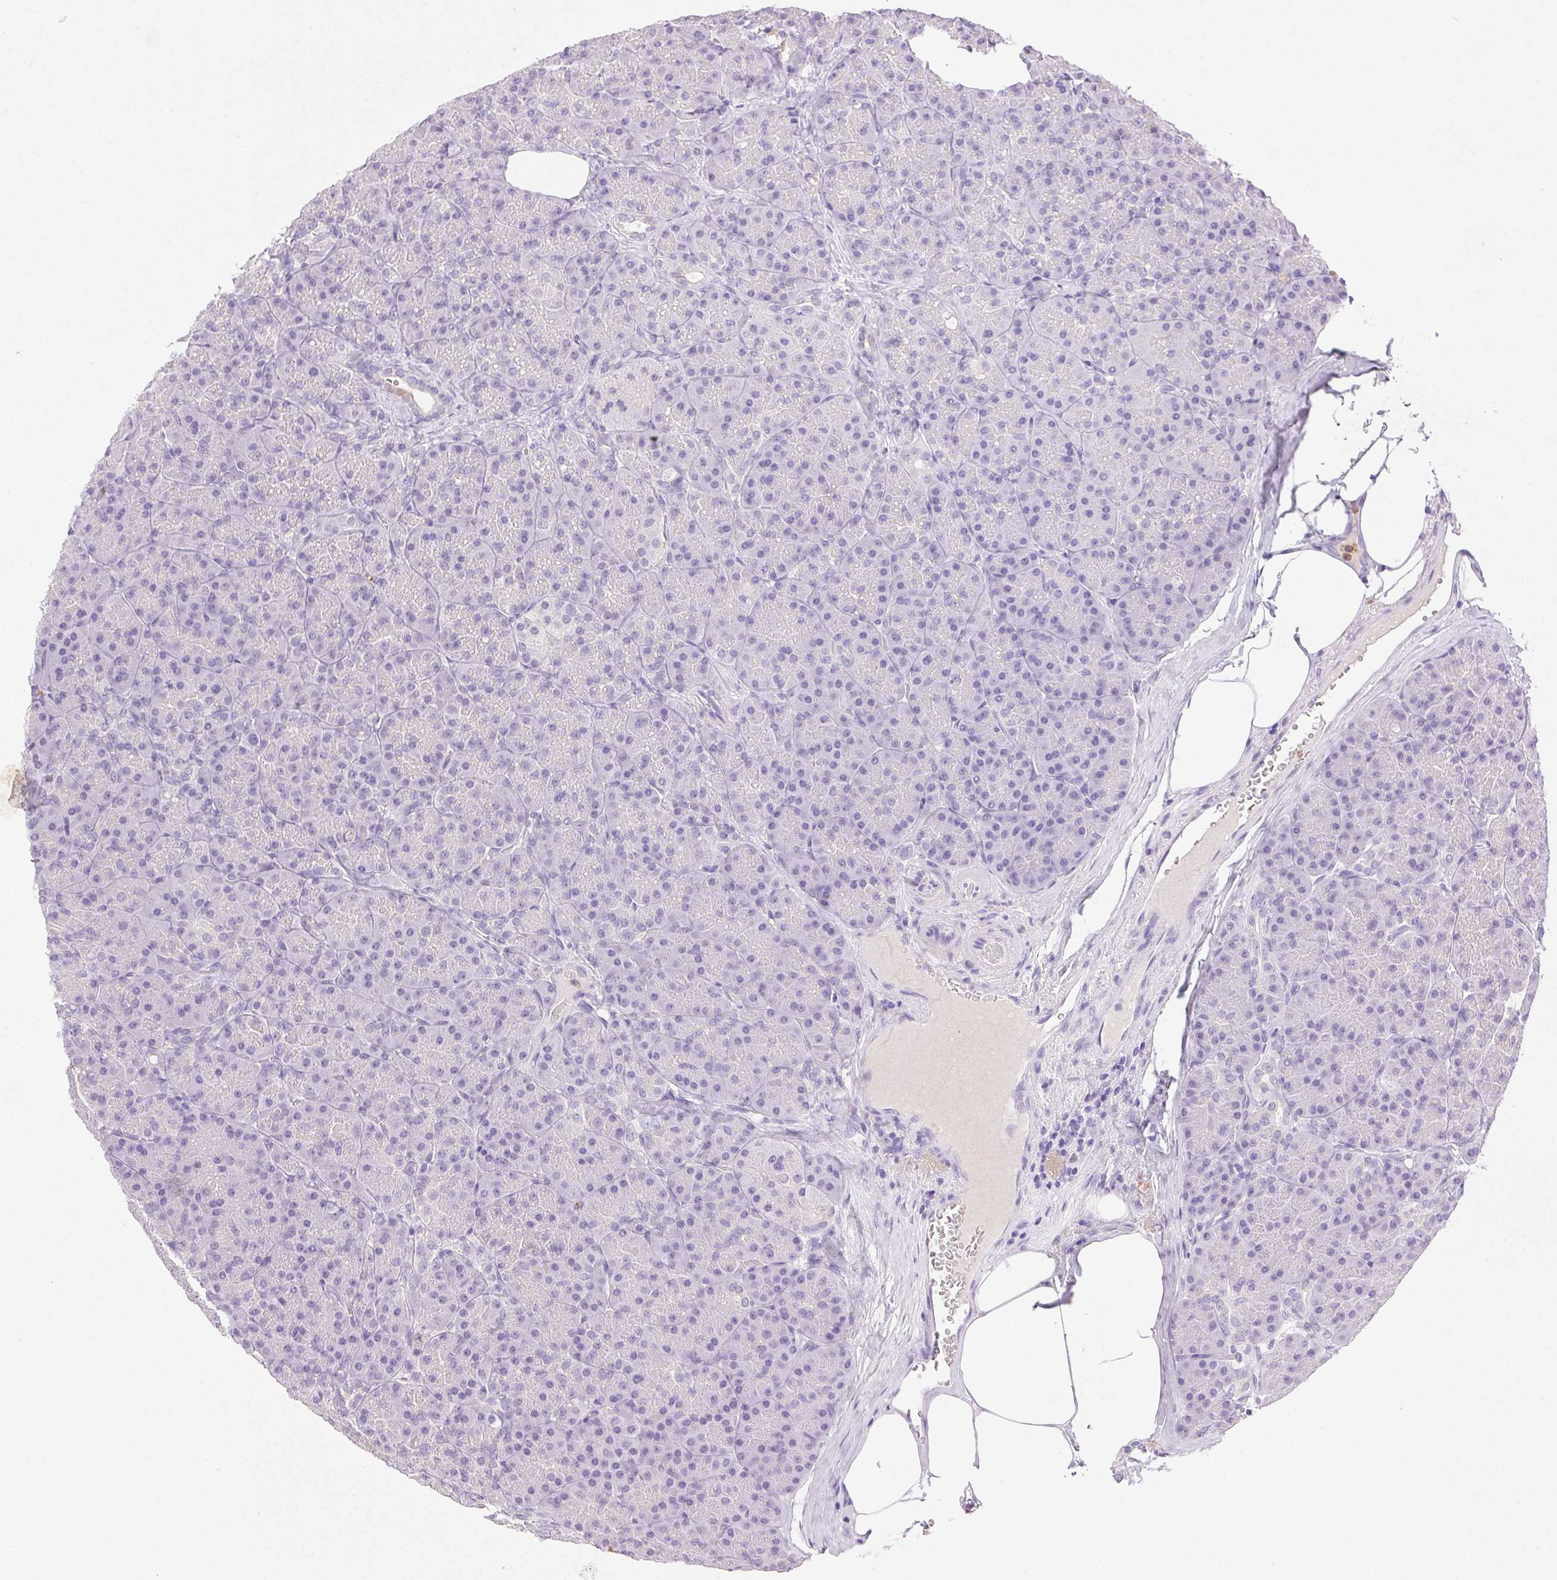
{"staining": {"intensity": "moderate", "quantity": "<25%", "location": "cytoplasmic/membranous"}, "tissue": "pancreas", "cell_type": "Exocrine glandular cells", "image_type": "normal", "snomed": [{"axis": "morphology", "description": "Normal tissue, NOS"}, {"axis": "topography", "description": "Pancreas"}], "caption": "Protein expression analysis of normal pancreas shows moderate cytoplasmic/membranous expression in approximately <25% of exocrine glandular cells. (brown staining indicates protein expression, while blue staining denotes nuclei).", "gene": "EMX2", "patient": {"sex": "male", "age": 57}}